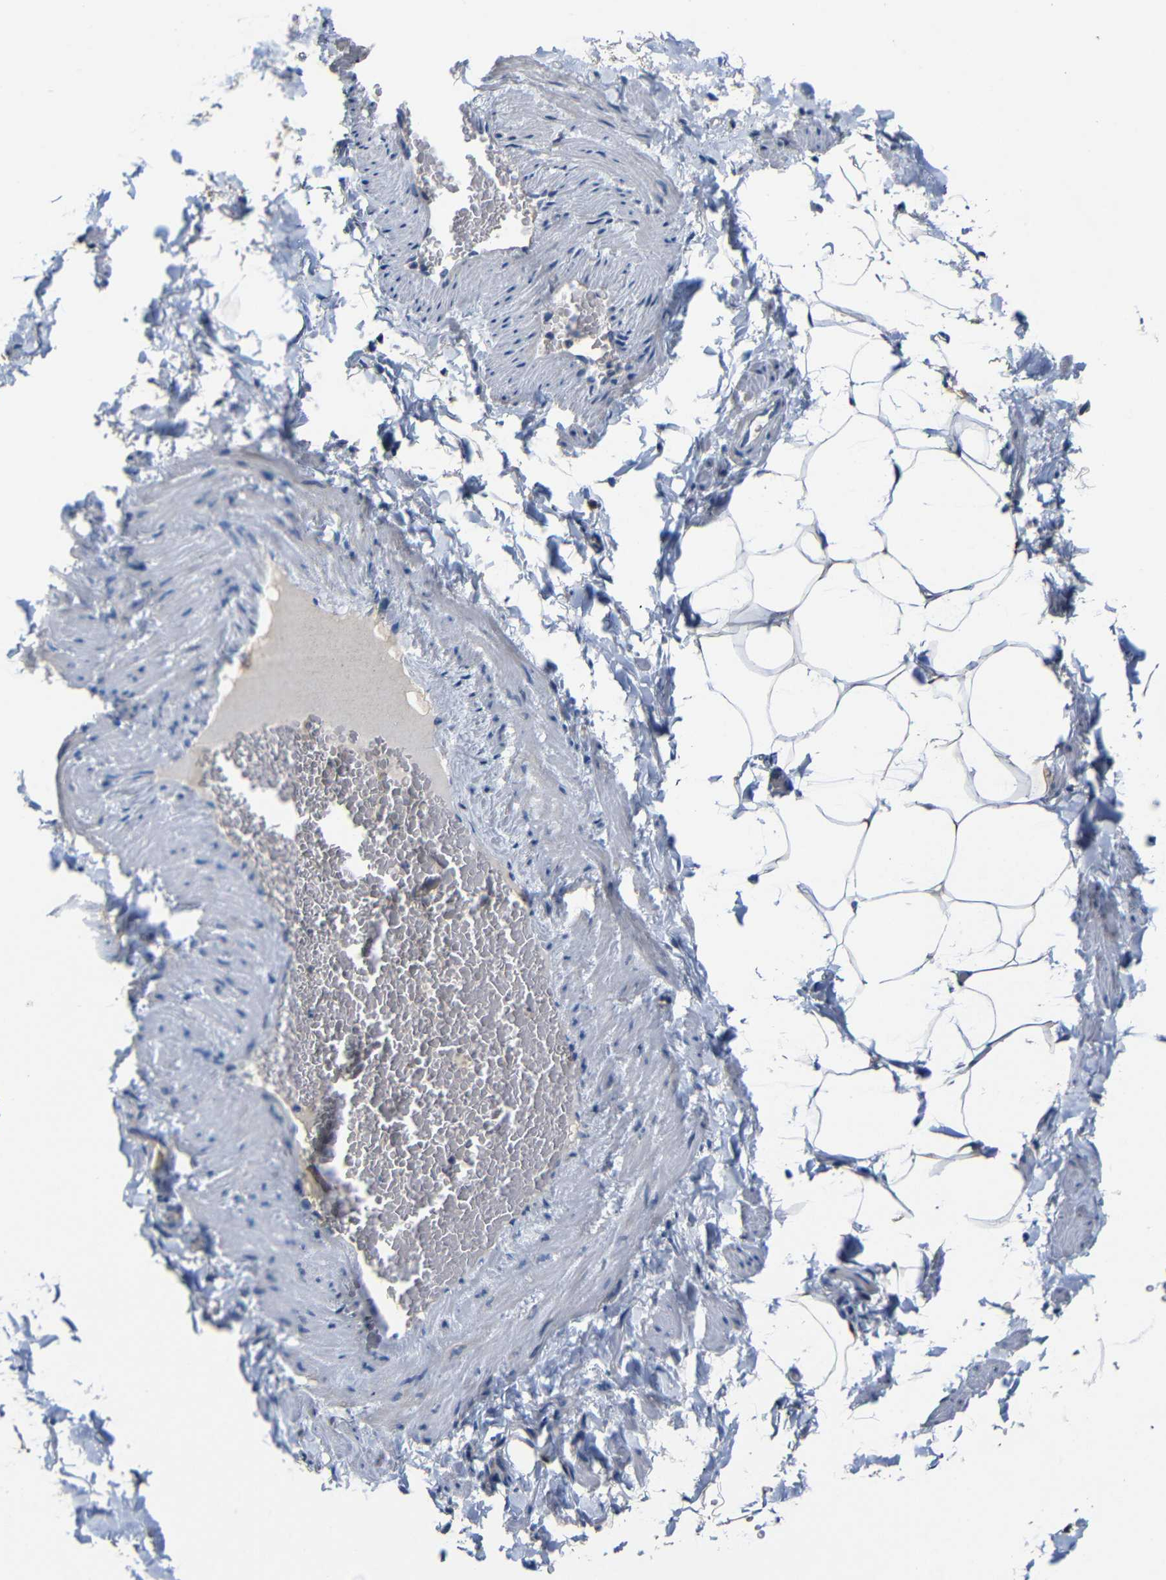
{"staining": {"intensity": "moderate", "quantity": "<25%", "location": "cytoplasmic/membranous"}, "tissue": "adipose tissue", "cell_type": "Adipocytes", "image_type": "normal", "snomed": [{"axis": "morphology", "description": "Normal tissue, NOS"}, {"axis": "topography", "description": "Vascular tissue"}], "caption": "A photomicrograph of human adipose tissue stained for a protein demonstrates moderate cytoplasmic/membranous brown staining in adipocytes.", "gene": "ACKR2", "patient": {"sex": "male", "age": 41}}